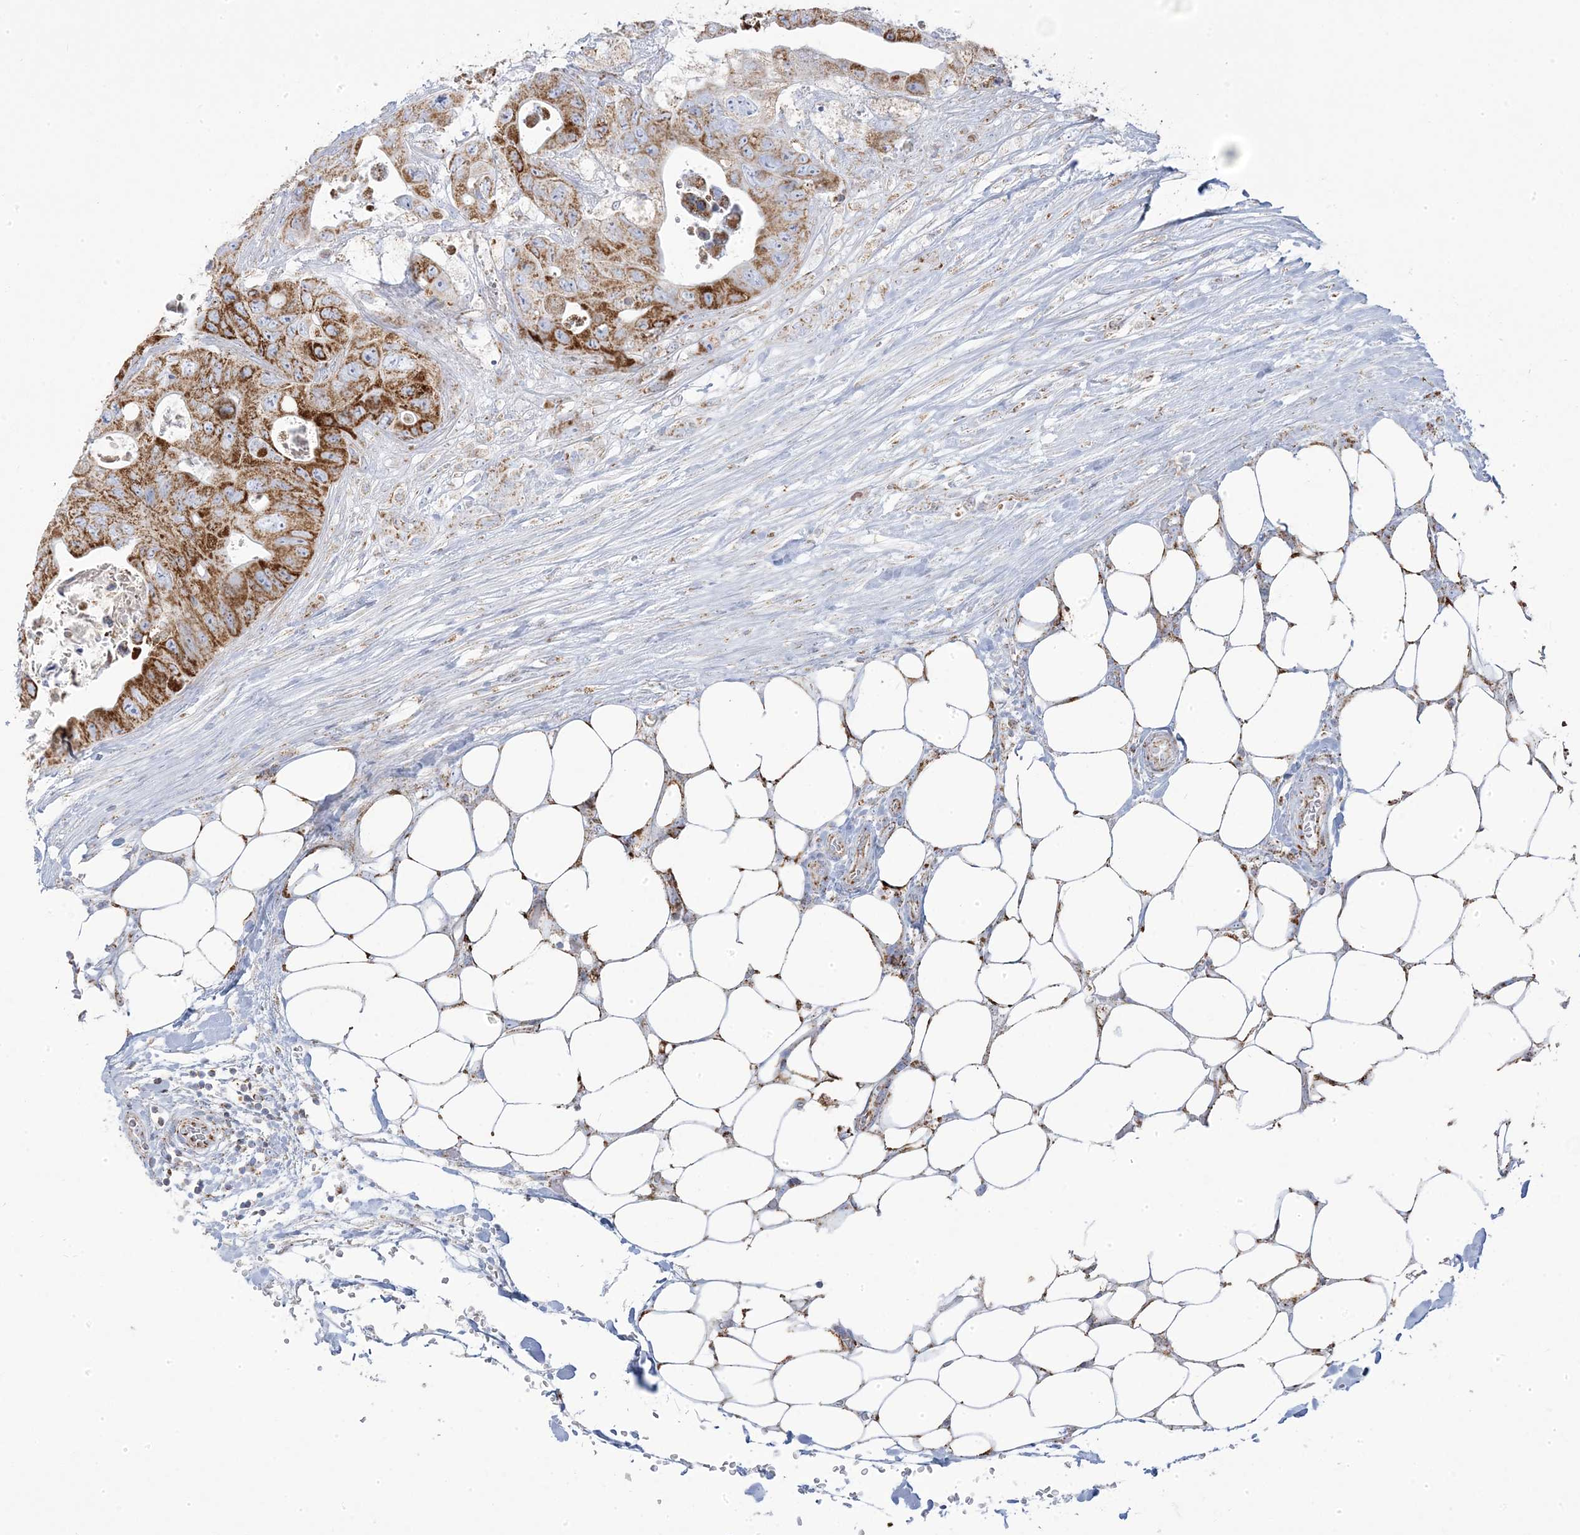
{"staining": {"intensity": "moderate", "quantity": ">75%", "location": "cytoplasmic/membranous"}, "tissue": "colorectal cancer", "cell_type": "Tumor cells", "image_type": "cancer", "snomed": [{"axis": "morphology", "description": "Adenocarcinoma, NOS"}, {"axis": "topography", "description": "Colon"}], "caption": "Protein staining by immunohistochemistry (IHC) shows moderate cytoplasmic/membranous positivity in about >75% of tumor cells in colorectal adenocarcinoma.", "gene": "PCCB", "patient": {"sex": "female", "age": 46}}